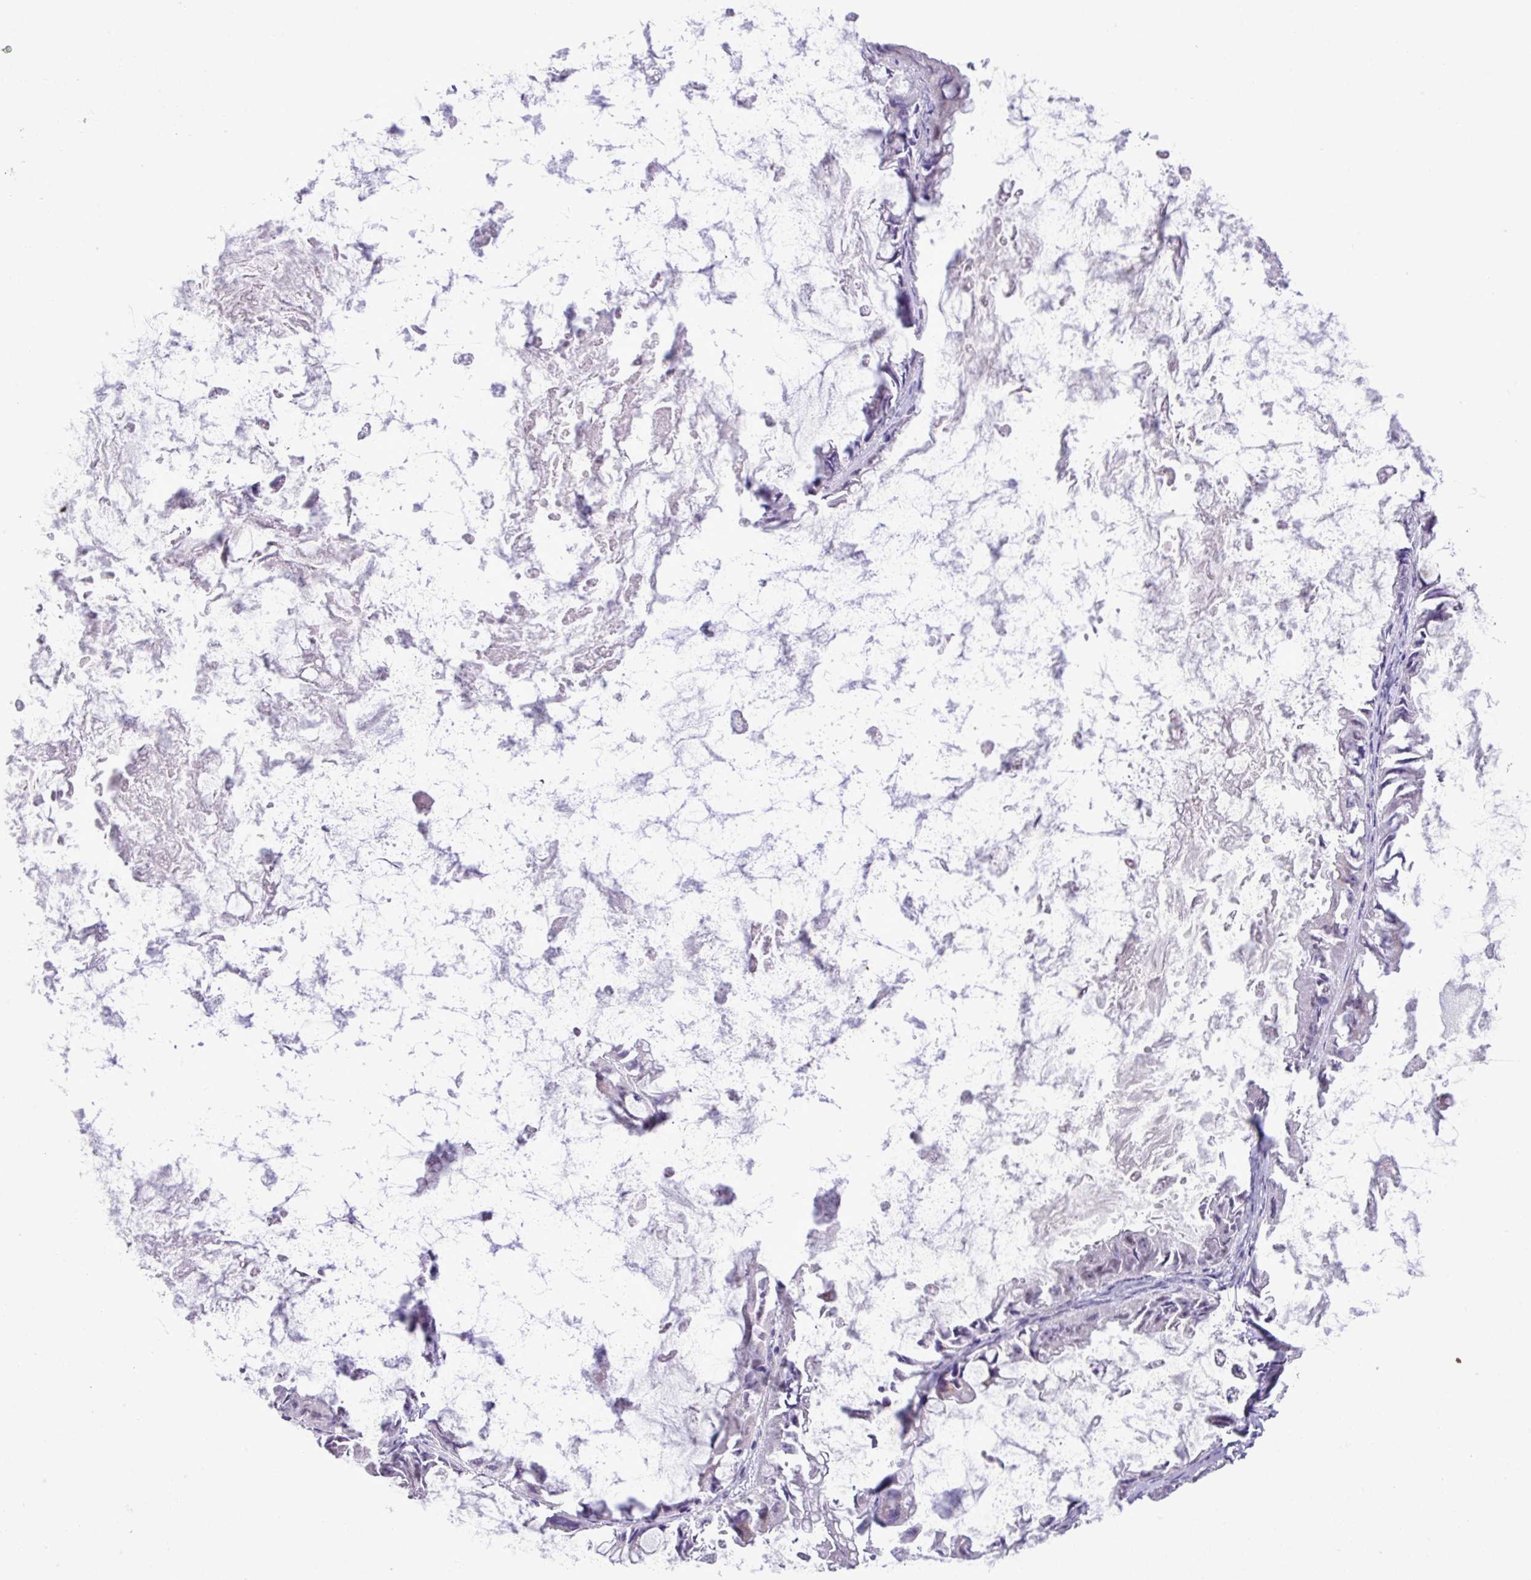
{"staining": {"intensity": "weak", "quantity": "<25%", "location": "cytoplasmic/membranous"}, "tissue": "ovarian cancer", "cell_type": "Tumor cells", "image_type": "cancer", "snomed": [{"axis": "morphology", "description": "Cystadenocarcinoma, mucinous, NOS"}, {"axis": "topography", "description": "Ovary"}], "caption": "Tumor cells are negative for protein expression in human ovarian cancer.", "gene": "ZSCAN5A", "patient": {"sex": "female", "age": 61}}